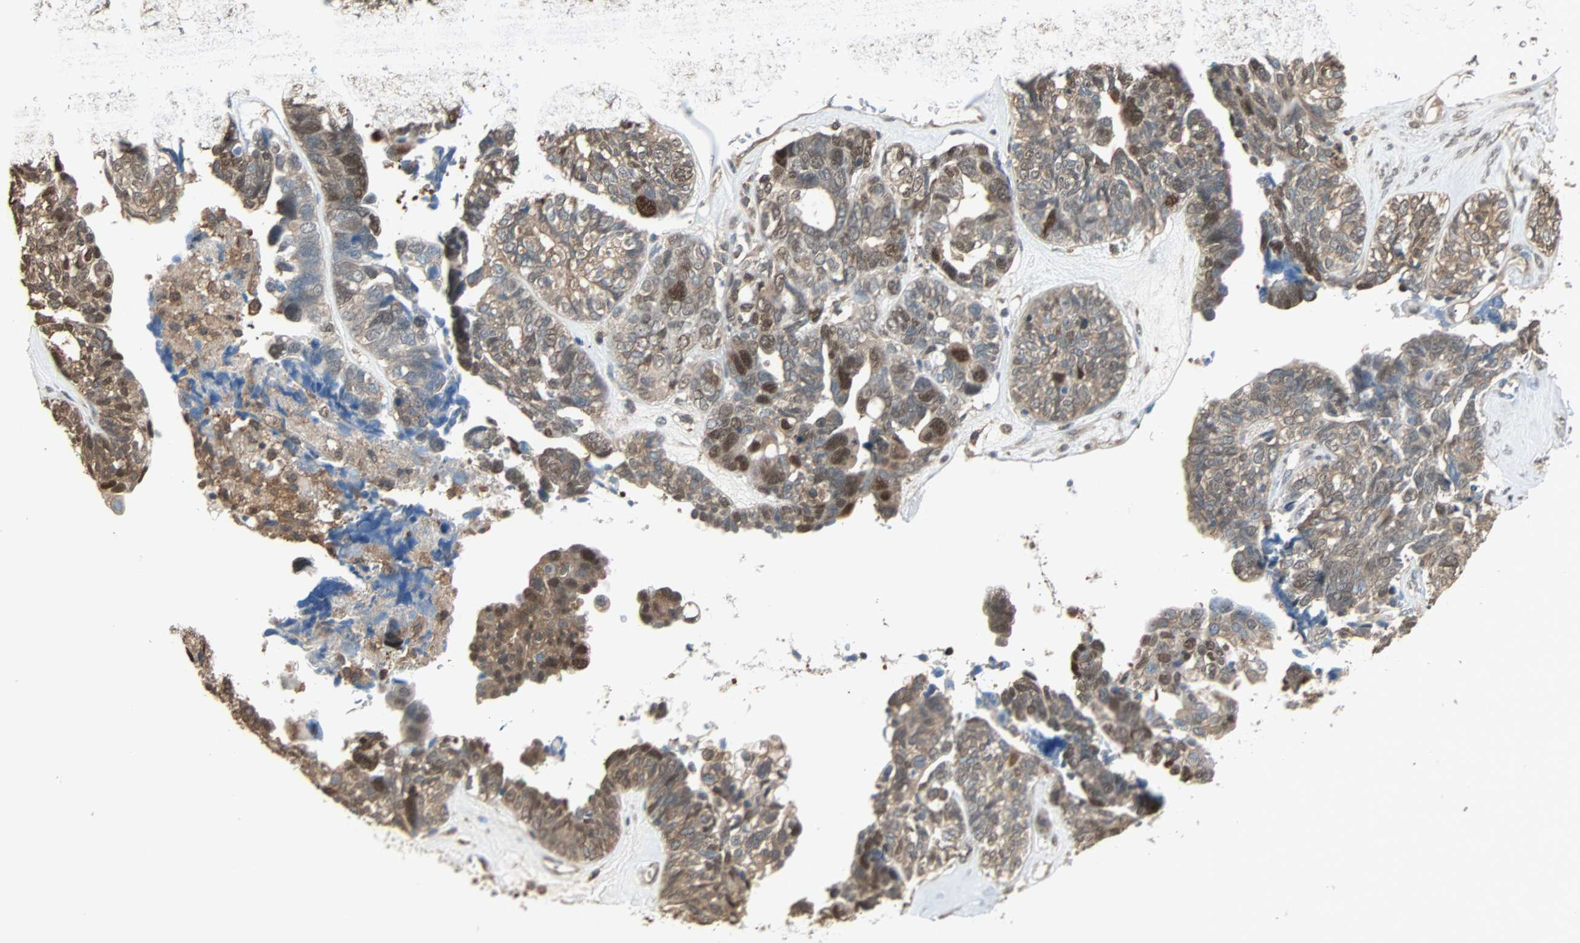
{"staining": {"intensity": "moderate", "quantity": ">75%", "location": "cytoplasmic/membranous,nuclear"}, "tissue": "ovarian cancer", "cell_type": "Tumor cells", "image_type": "cancer", "snomed": [{"axis": "morphology", "description": "Cystadenocarcinoma, serous, NOS"}, {"axis": "topography", "description": "Ovary"}], "caption": "Protein analysis of ovarian cancer tissue shows moderate cytoplasmic/membranous and nuclear expression in about >75% of tumor cells.", "gene": "PRDX1", "patient": {"sex": "female", "age": 79}}